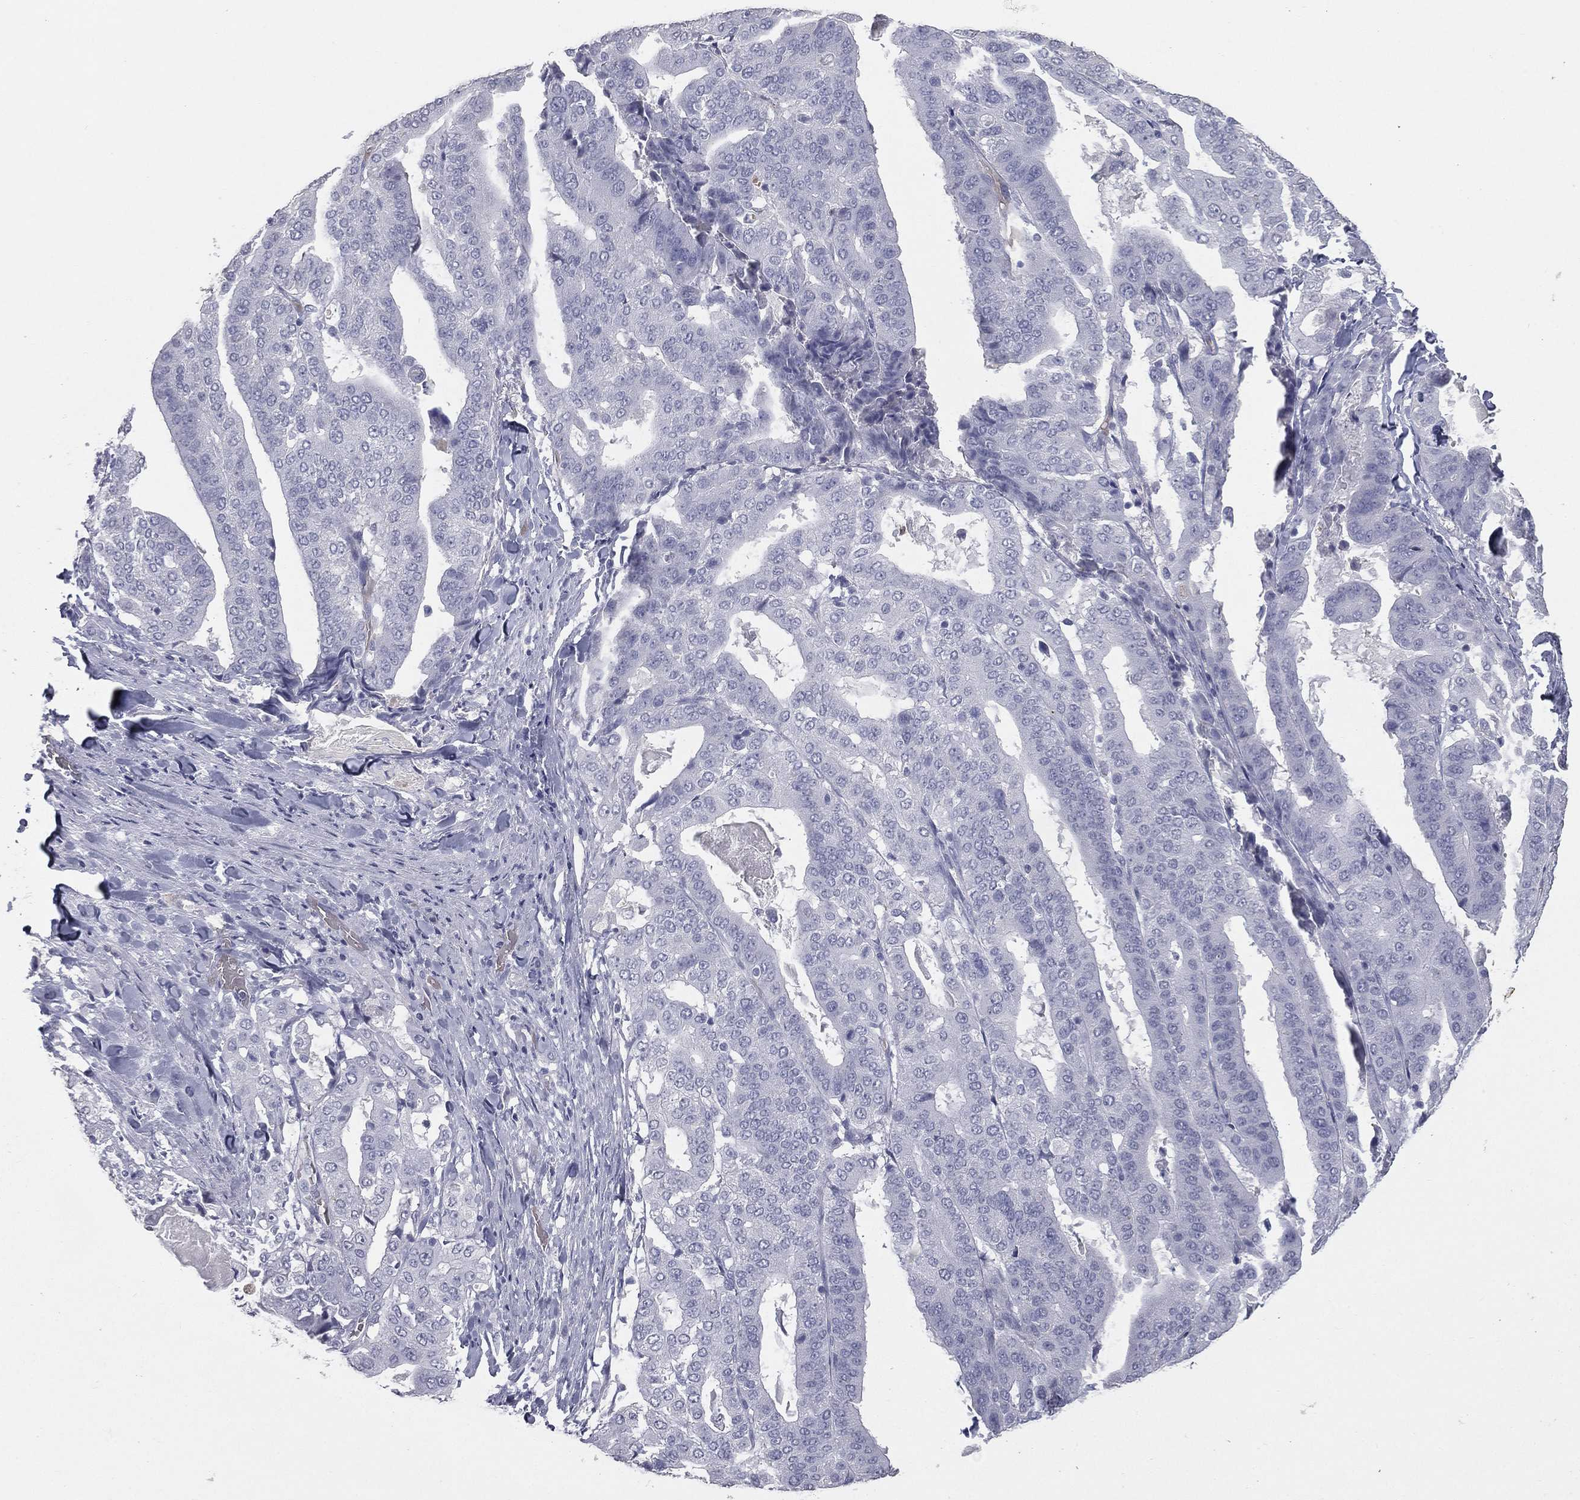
{"staining": {"intensity": "negative", "quantity": "none", "location": "none"}, "tissue": "stomach cancer", "cell_type": "Tumor cells", "image_type": "cancer", "snomed": [{"axis": "morphology", "description": "Adenocarcinoma, NOS"}, {"axis": "topography", "description": "Stomach"}], "caption": "Tumor cells are negative for brown protein staining in stomach cancer. Brightfield microscopy of immunohistochemistry stained with DAB (3,3'-diaminobenzidine) (brown) and hematoxylin (blue), captured at high magnification.", "gene": "ESX1", "patient": {"sex": "male", "age": 48}}